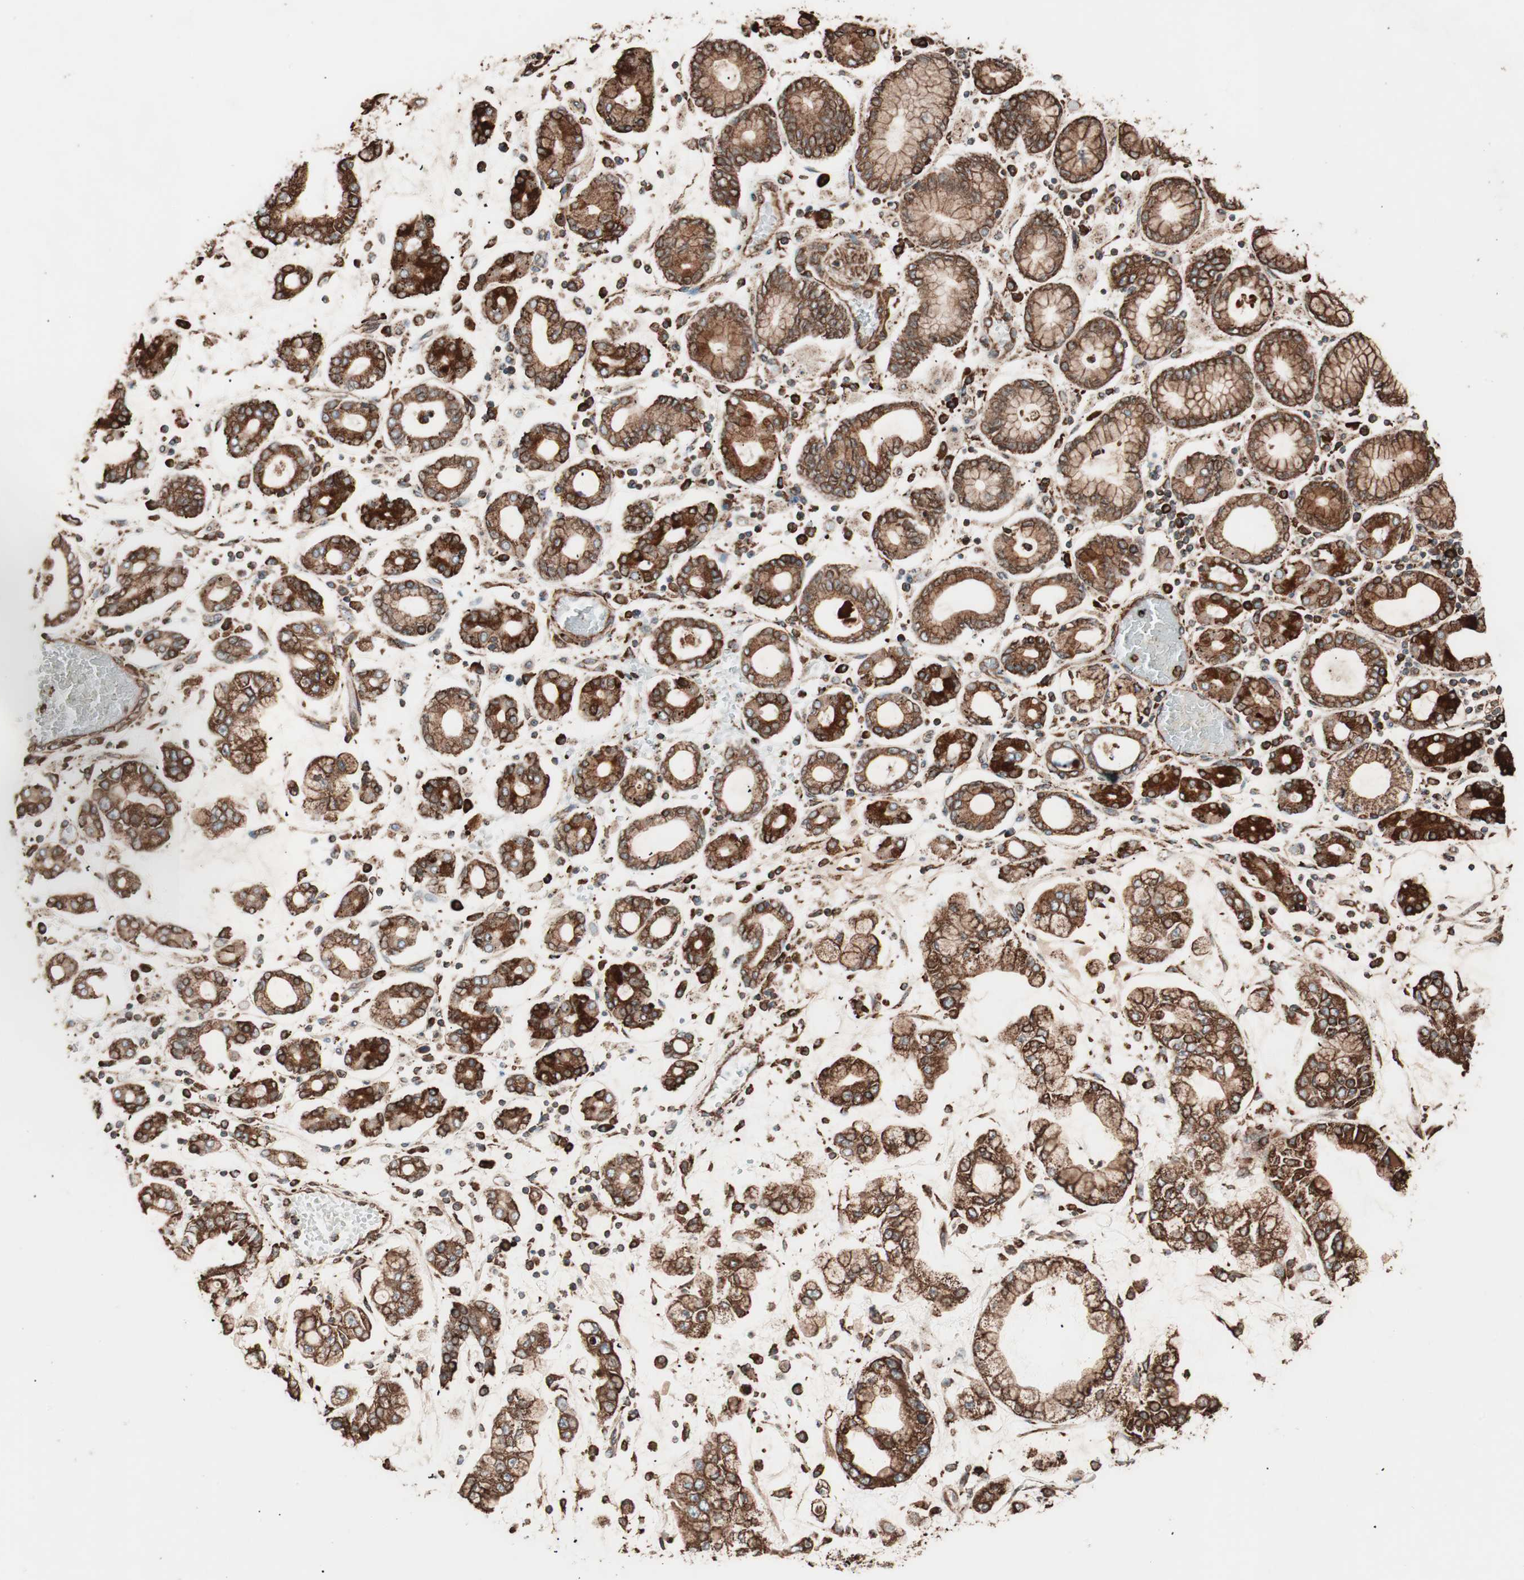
{"staining": {"intensity": "strong", "quantity": ">75%", "location": "cytoplasmic/membranous"}, "tissue": "stomach cancer", "cell_type": "Tumor cells", "image_type": "cancer", "snomed": [{"axis": "morphology", "description": "Normal tissue, NOS"}, {"axis": "morphology", "description": "Adenocarcinoma, NOS"}, {"axis": "topography", "description": "Stomach, upper"}, {"axis": "topography", "description": "Stomach"}], "caption": "Stomach cancer (adenocarcinoma) stained for a protein shows strong cytoplasmic/membranous positivity in tumor cells. The protein of interest is stained brown, and the nuclei are stained in blue (DAB (3,3'-diaminobenzidine) IHC with brightfield microscopy, high magnification).", "gene": "VEGFA", "patient": {"sex": "male", "age": 76}}